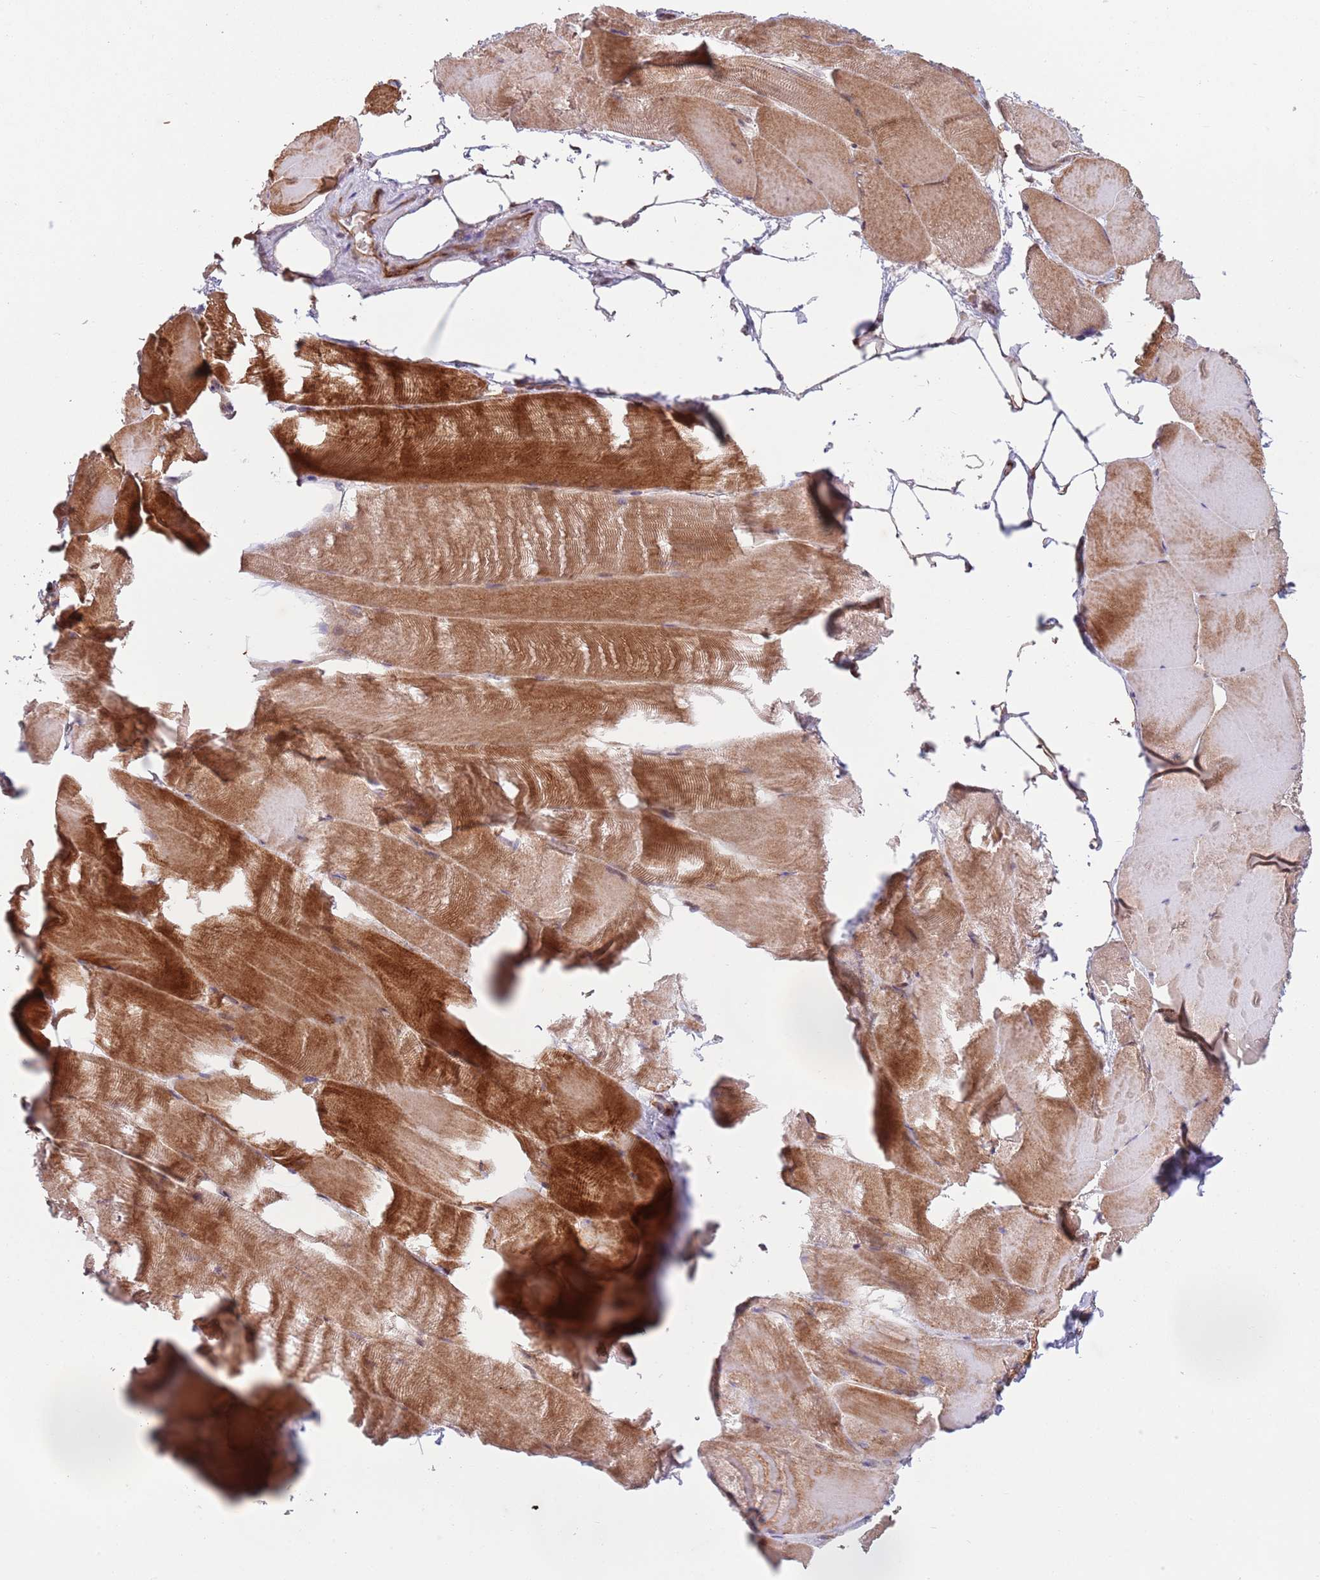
{"staining": {"intensity": "strong", "quantity": "25%-75%", "location": "cytoplasmic/membranous,nuclear"}, "tissue": "skeletal muscle", "cell_type": "Myocytes", "image_type": "normal", "snomed": [{"axis": "morphology", "description": "Normal tissue, NOS"}, {"axis": "topography", "description": "Skeletal muscle"}], "caption": "Myocytes show high levels of strong cytoplasmic/membranous,nuclear staining in approximately 25%-75% of cells in normal skeletal muscle. The staining is performed using DAB (3,3'-diaminobenzidine) brown chromogen to label protein expression. The nuclei are counter-stained blue using hematoxylin.", "gene": "CHD9", "patient": {"sex": "female", "age": 64}}